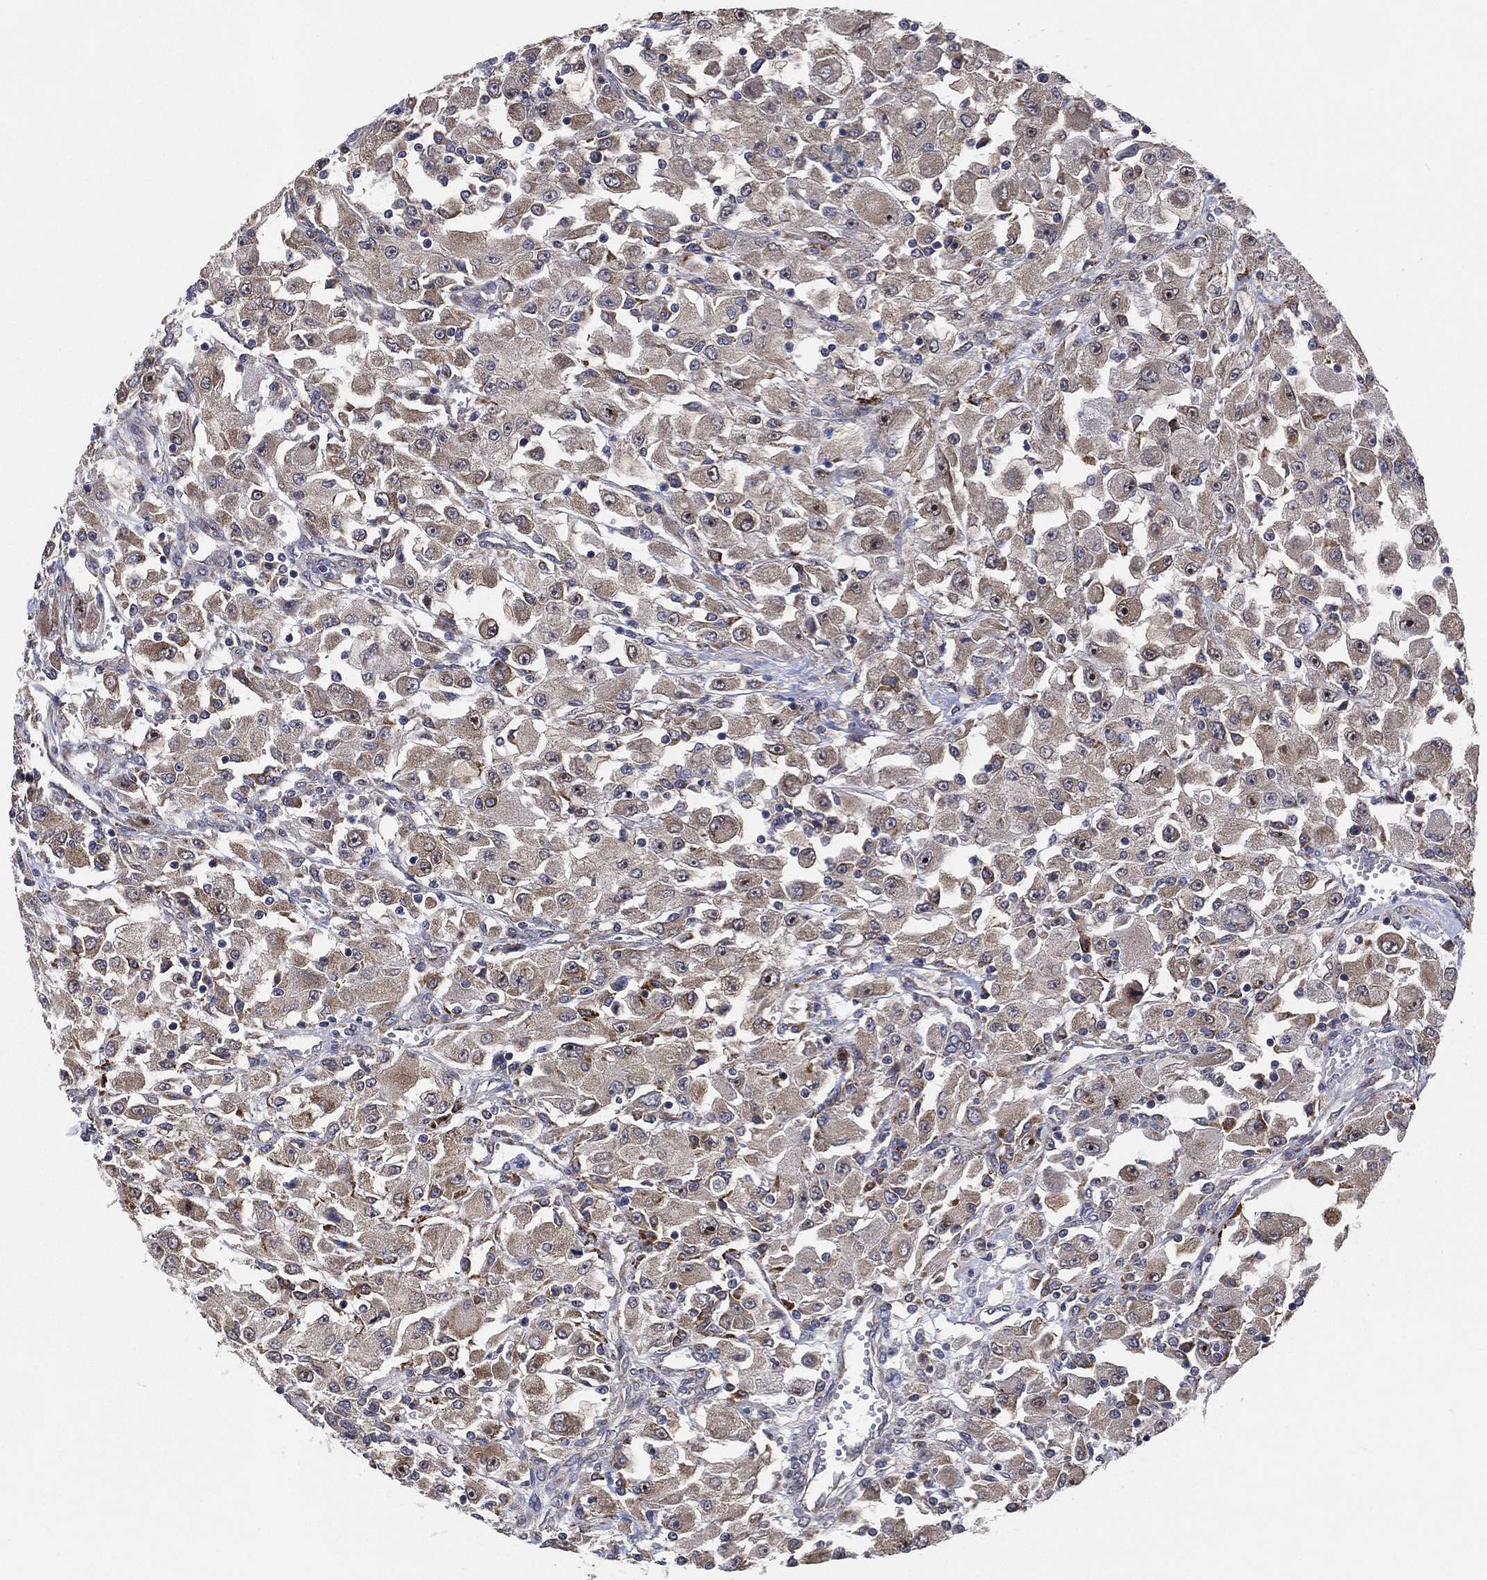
{"staining": {"intensity": "weak", "quantity": "<25%", "location": "cytoplasmic/membranous"}, "tissue": "renal cancer", "cell_type": "Tumor cells", "image_type": "cancer", "snomed": [{"axis": "morphology", "description": "Adenocarcinoma, NOS"}, {"axis": "topography", "description": "Kidney"}], "caption": "Immunohistochemistry (IHC) histopathology image of neoplastic tissue: human renal cancer stained with DAB (3,3'-diaminobenzidine) demonstrates no significant protein staining in tumor cells.", "gene": "FAM104A", "patient": {"sex": "female", "age": 67}}